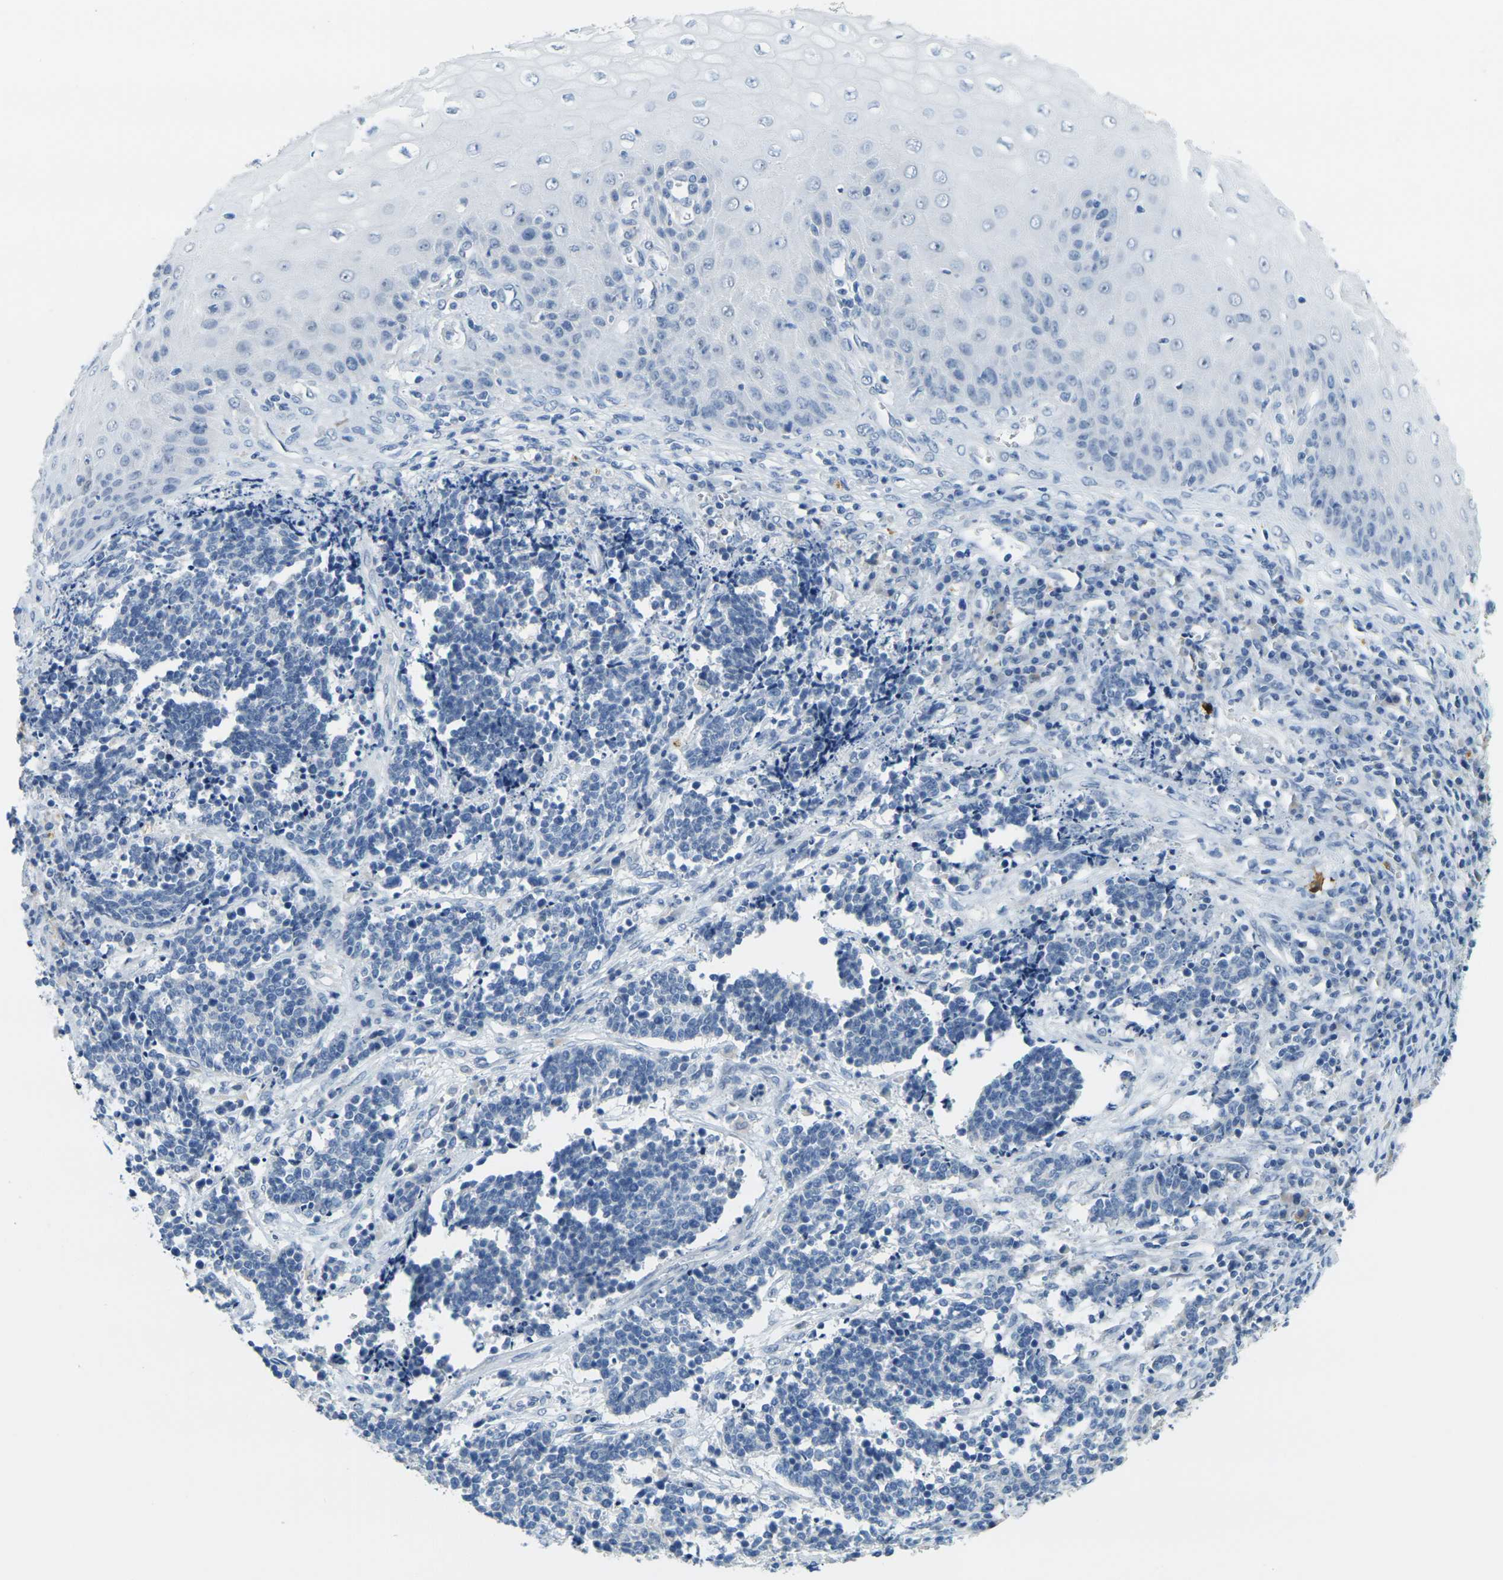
{"staining": {"intensity": "negative", "quantity": "none", "location": "none"}, "tissue": "cervical cancer", "cell_type": "Tumor cells", "image_type": "cancer", "snomed": [{"axis": "morphology", "description": "Squamous cell carcinoma, NOS"}, {"axis": "topography", "description": "Cervix"}], "caption": "Squamous cell carcinoma (cervical) was stained to show a protein in brown. There is no significant expression in tumor cells.", "gene": "GPR15", "patient": {"sex": "female", "age": 35}}